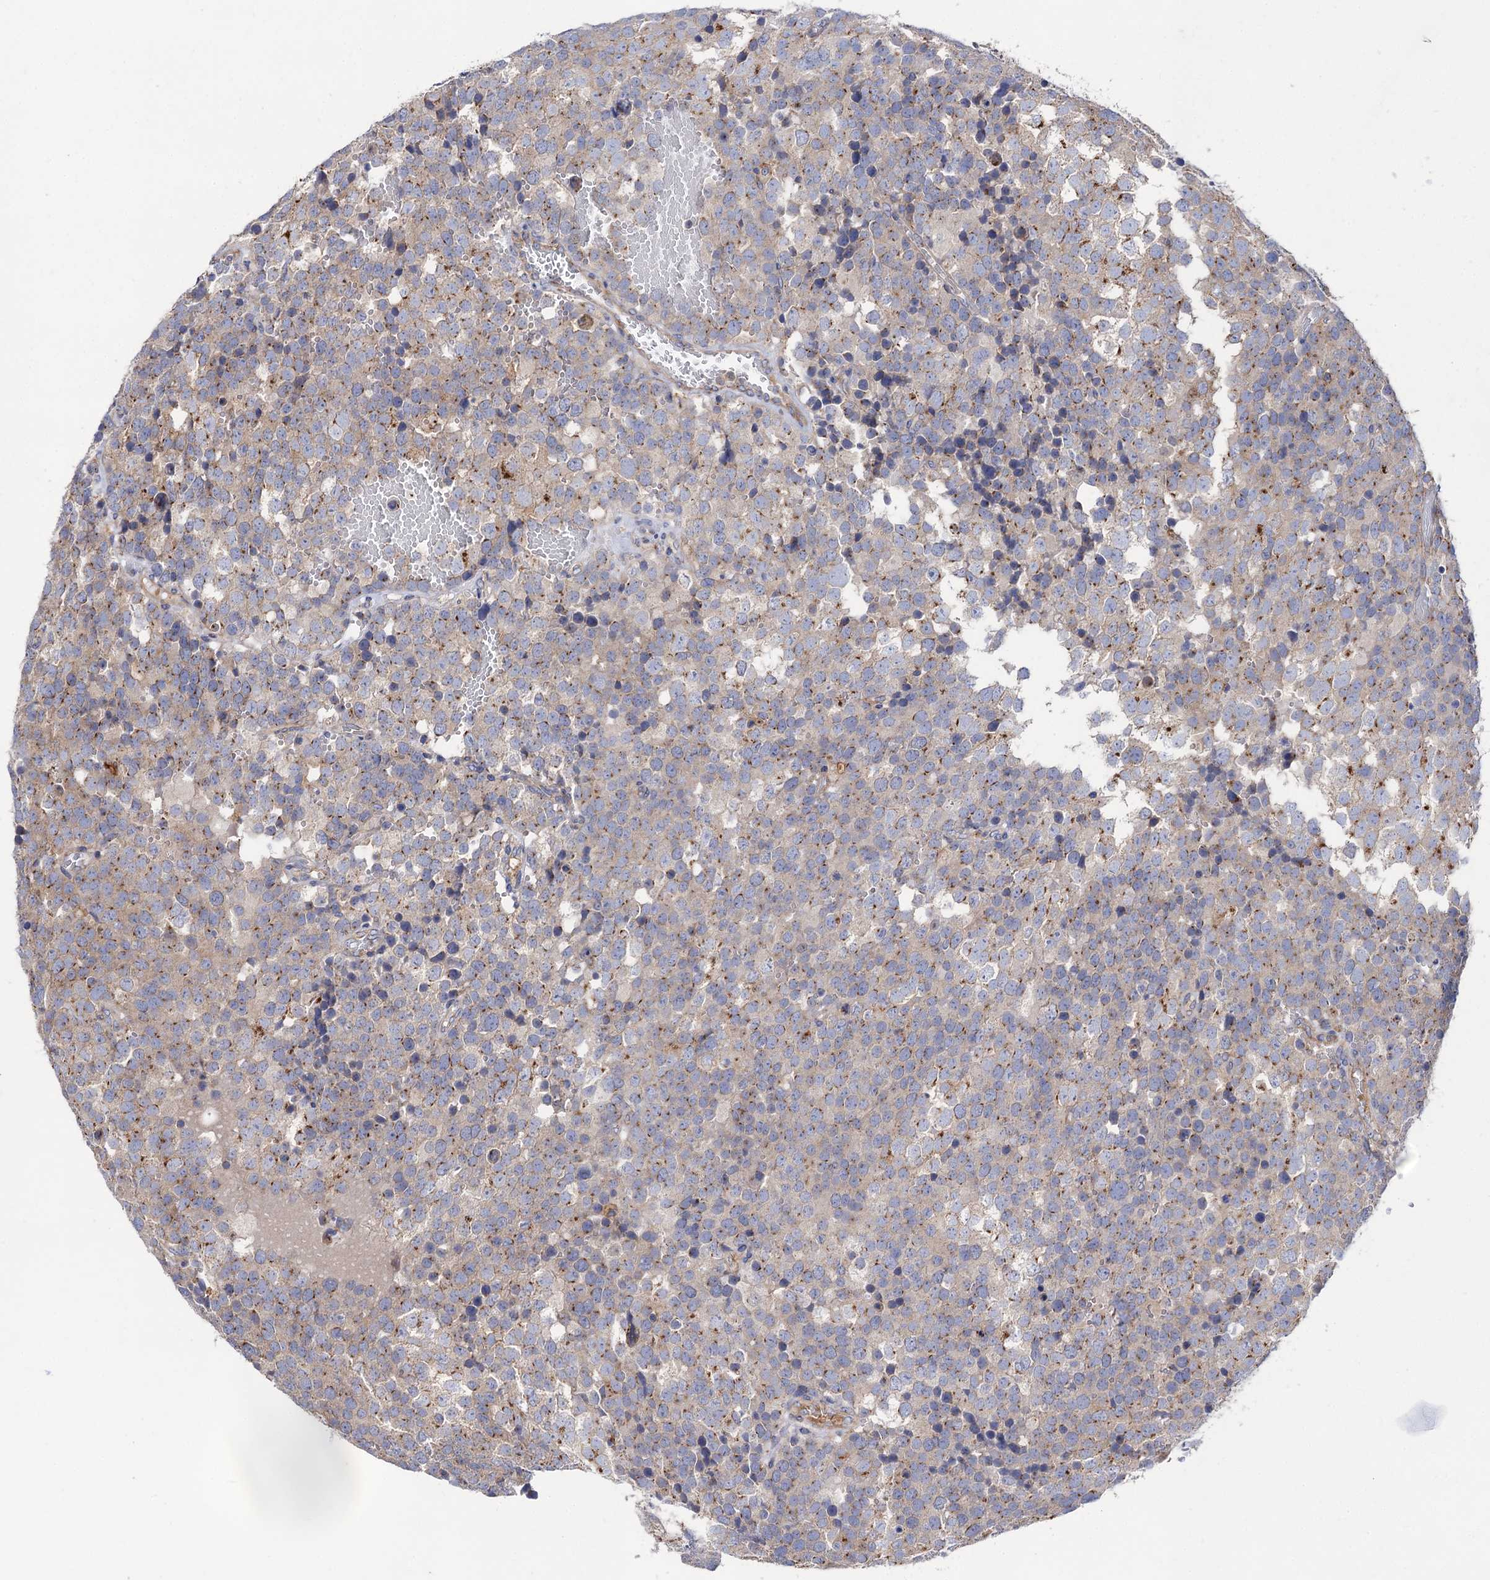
{"staining": {"intensity": "negative", "quantity": "none", "location": "none"}, "tissue": "testis cancer", "cell_type": "Tumor cells", "image_type": "cancer", "snomed": [{"axis": "morphology", "description": "Seminoma, NOS"}, {"axis": "topography", "description": "Testis"}], "caption": "A high-resolution photomicrograph shows IHC staining of testis cancer, which exhibits no significant positivity in tumor cells.", "gene": "DYDC1", "patient": {"sex": "male", "age": 71}}